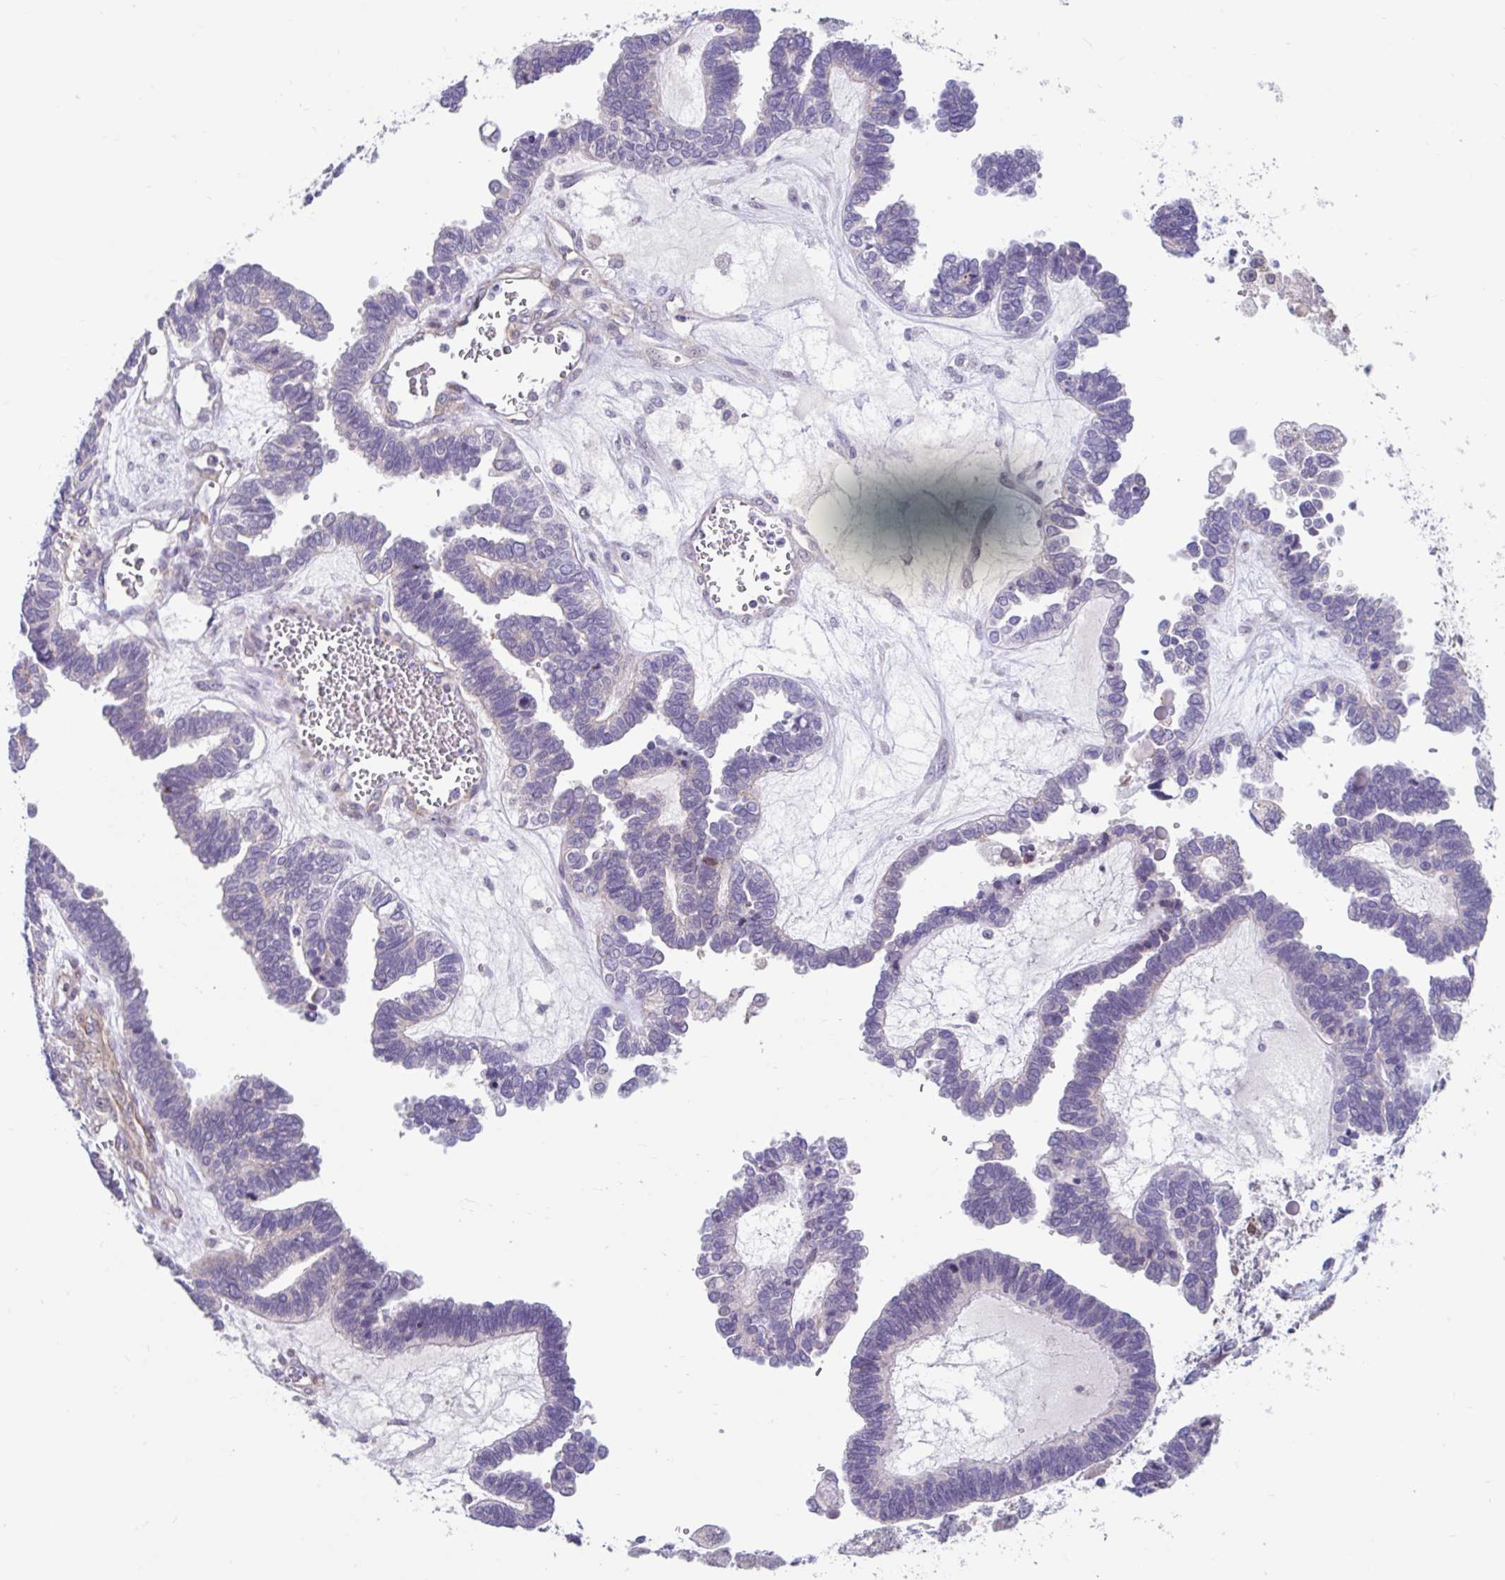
{"staining": {"intensity": "negative", "quantity": "none", "location": "none"}, "tissue": "ovarian cancer", "cell_type": "Tumor cells", "image_type": "cancer", "snomed": [{"axis": "morphology", "description": "Cystadenocarcinoma, serous, NOS"}, {"axis": "topography", "description": "Ovary"}], "caption": "This is a micrograph of immunohistochemistry staining of ovarian serous cystadenocarcinoma, which shows no staining in tumor cells.", "gene": "NT5C1B", "patient": {"sex": "female", "age": 51}}